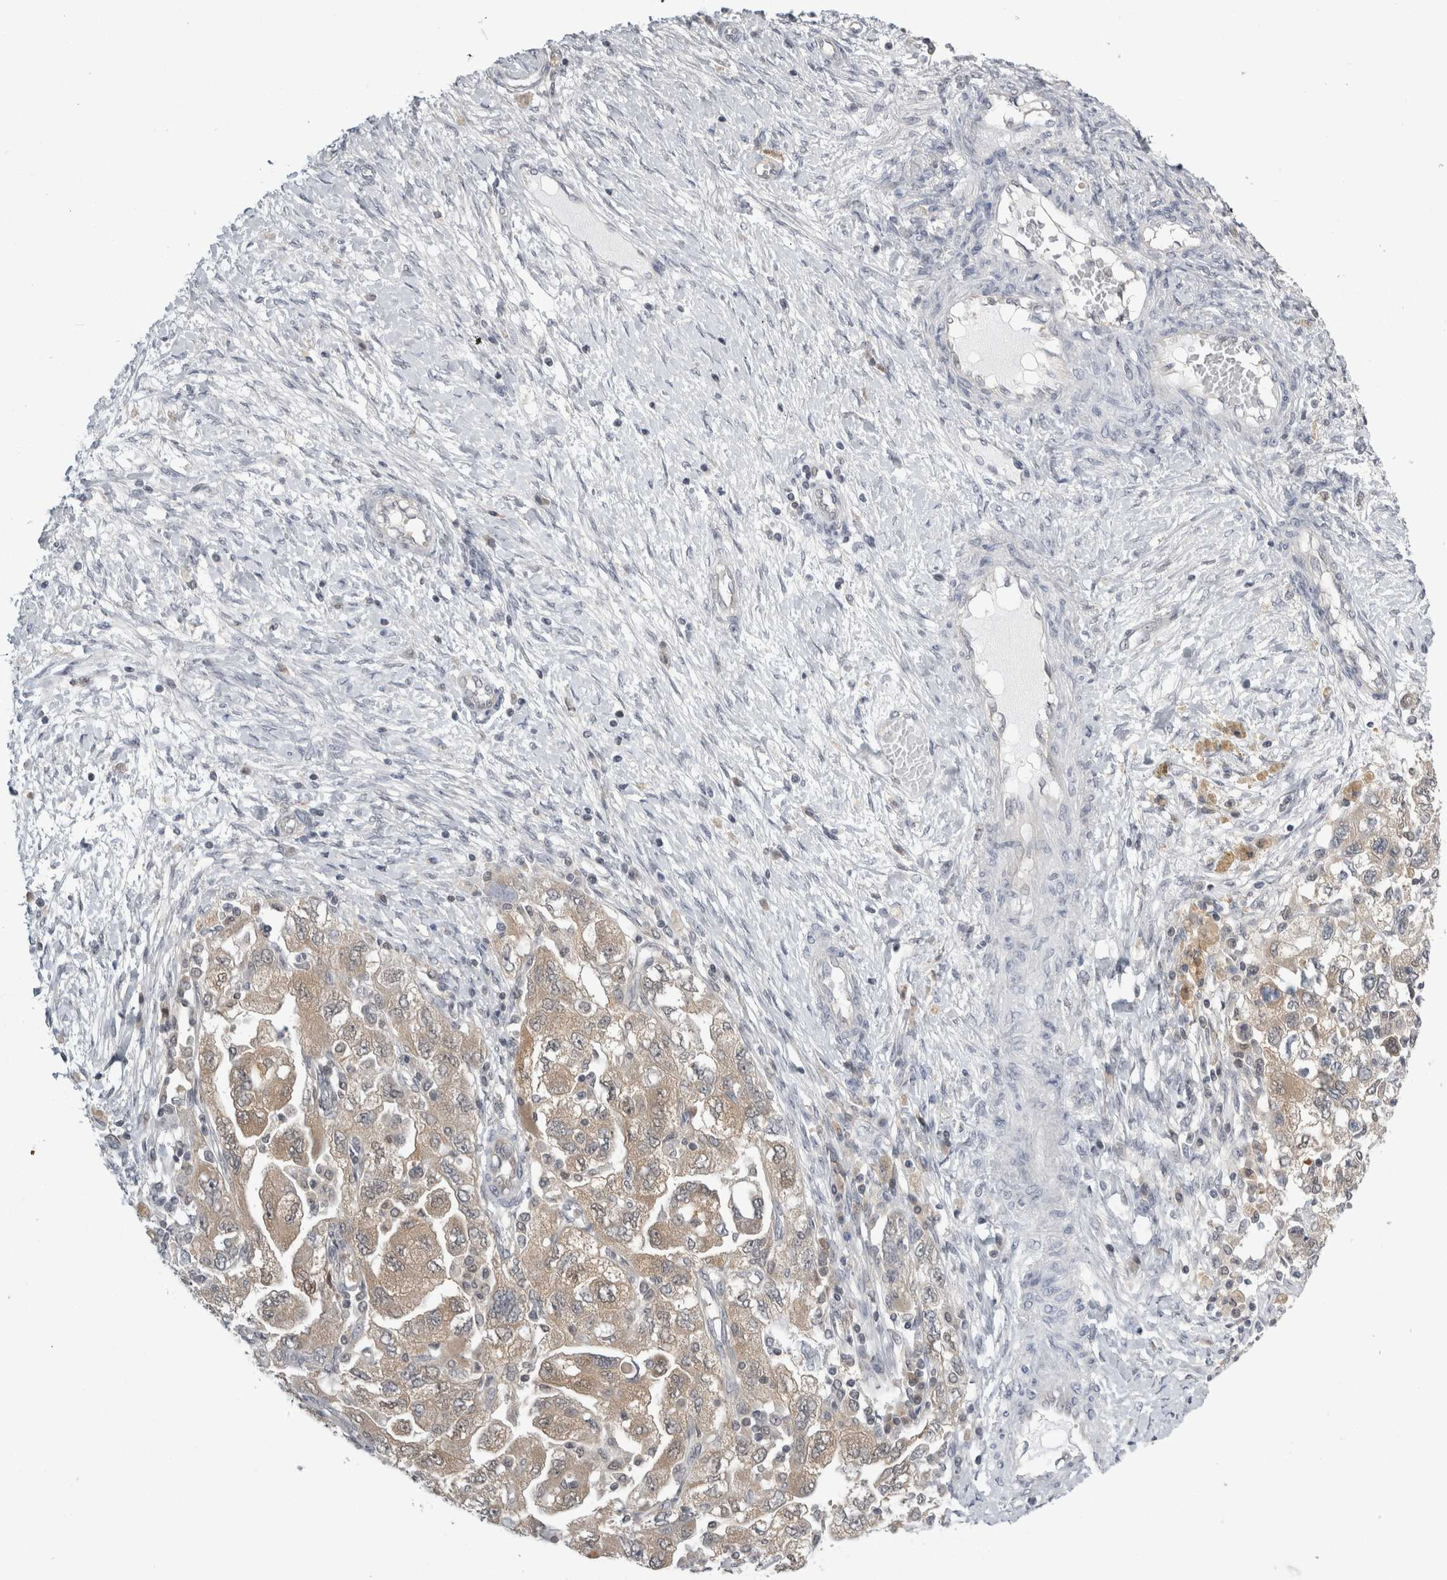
{"staining": {"intensity": "moderate", "quantity": "25%-75%", "location": "cytoplasmic/membranous,nuclear"}, "tissue": "ovarian cancer", "cell_type": "Tumor cells", "image_type": "cancer", "snomed": [{"axis": "morphology", "description": "Carcinoma, NOS"}, {"axis": "morphology", "description": "Cystadenocarcinoma, serous, NOS"}, {"axis": "topography", "description": "Ovary"}], "caption": "A photomicrograph showing moderate cytoplasmic/membranous and nuclear expression in about 25%-75% of tumor cells in serous cystadenocarcinoma (ovarian), as visualized by brown immunohistochemical staining.", "gene": "PSMB2", "patient": {"sex": "female", "age": 69}}